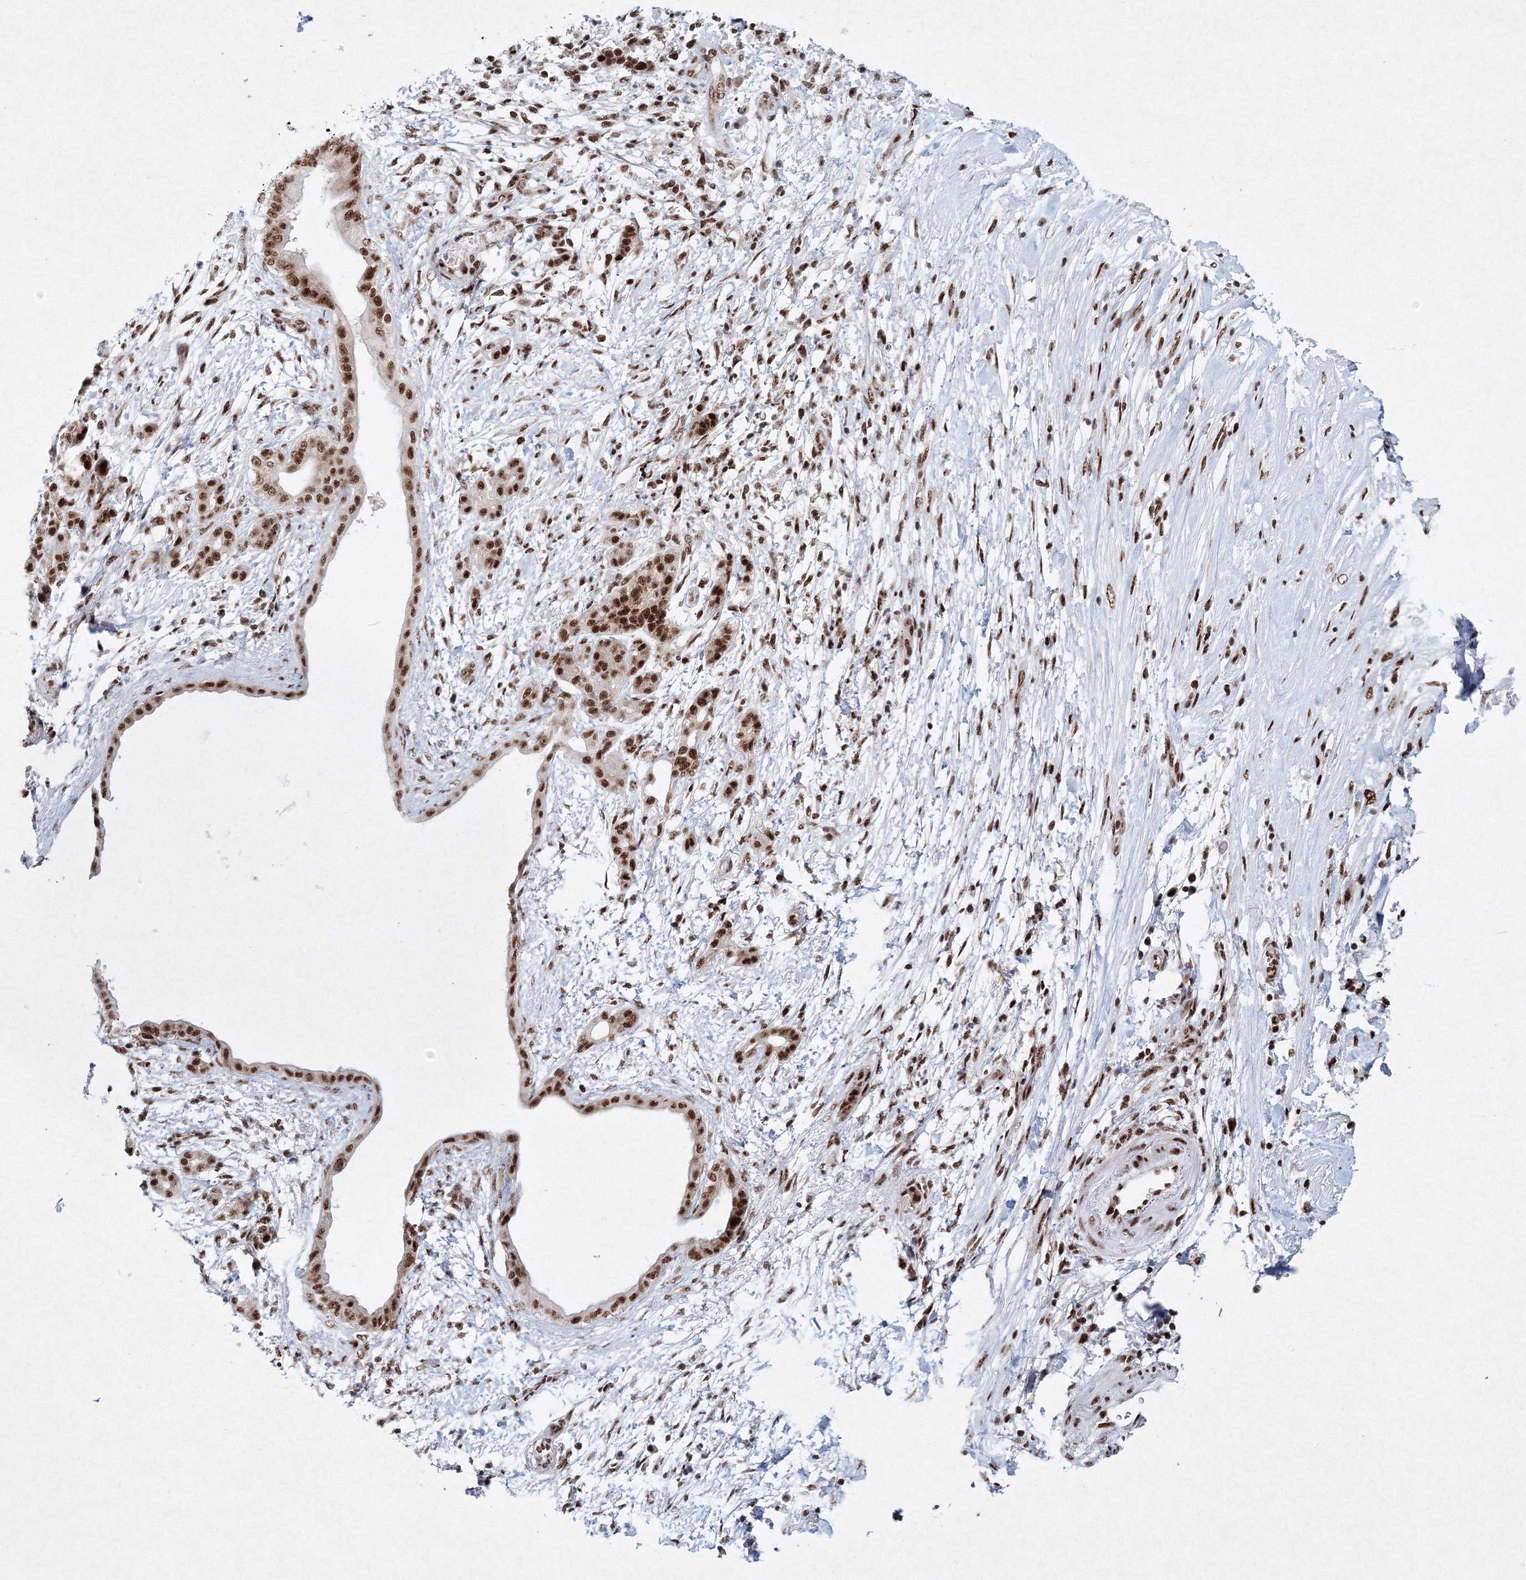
{"staining": {"intensity": "moderate", "quantity": ">75%", "location": "nuclear"}, "tissue": "pancreatic cancer", "cell_type": "Tumor cells", "image_type": "cancer", "snomed": [{"axis": "morphology", "description": "Adenocarcinoma, NOS"}, {"axis": "topography", "description": "Pancreas"}], "caption": "Human pancreatic cancer (adenocarcinoma) stained with a brown dye shows moderate nuclear positive positivity in about >75% of tumor cells.", "gene": "SNRPC", "patient": {"sex": "female", "age": 55}}